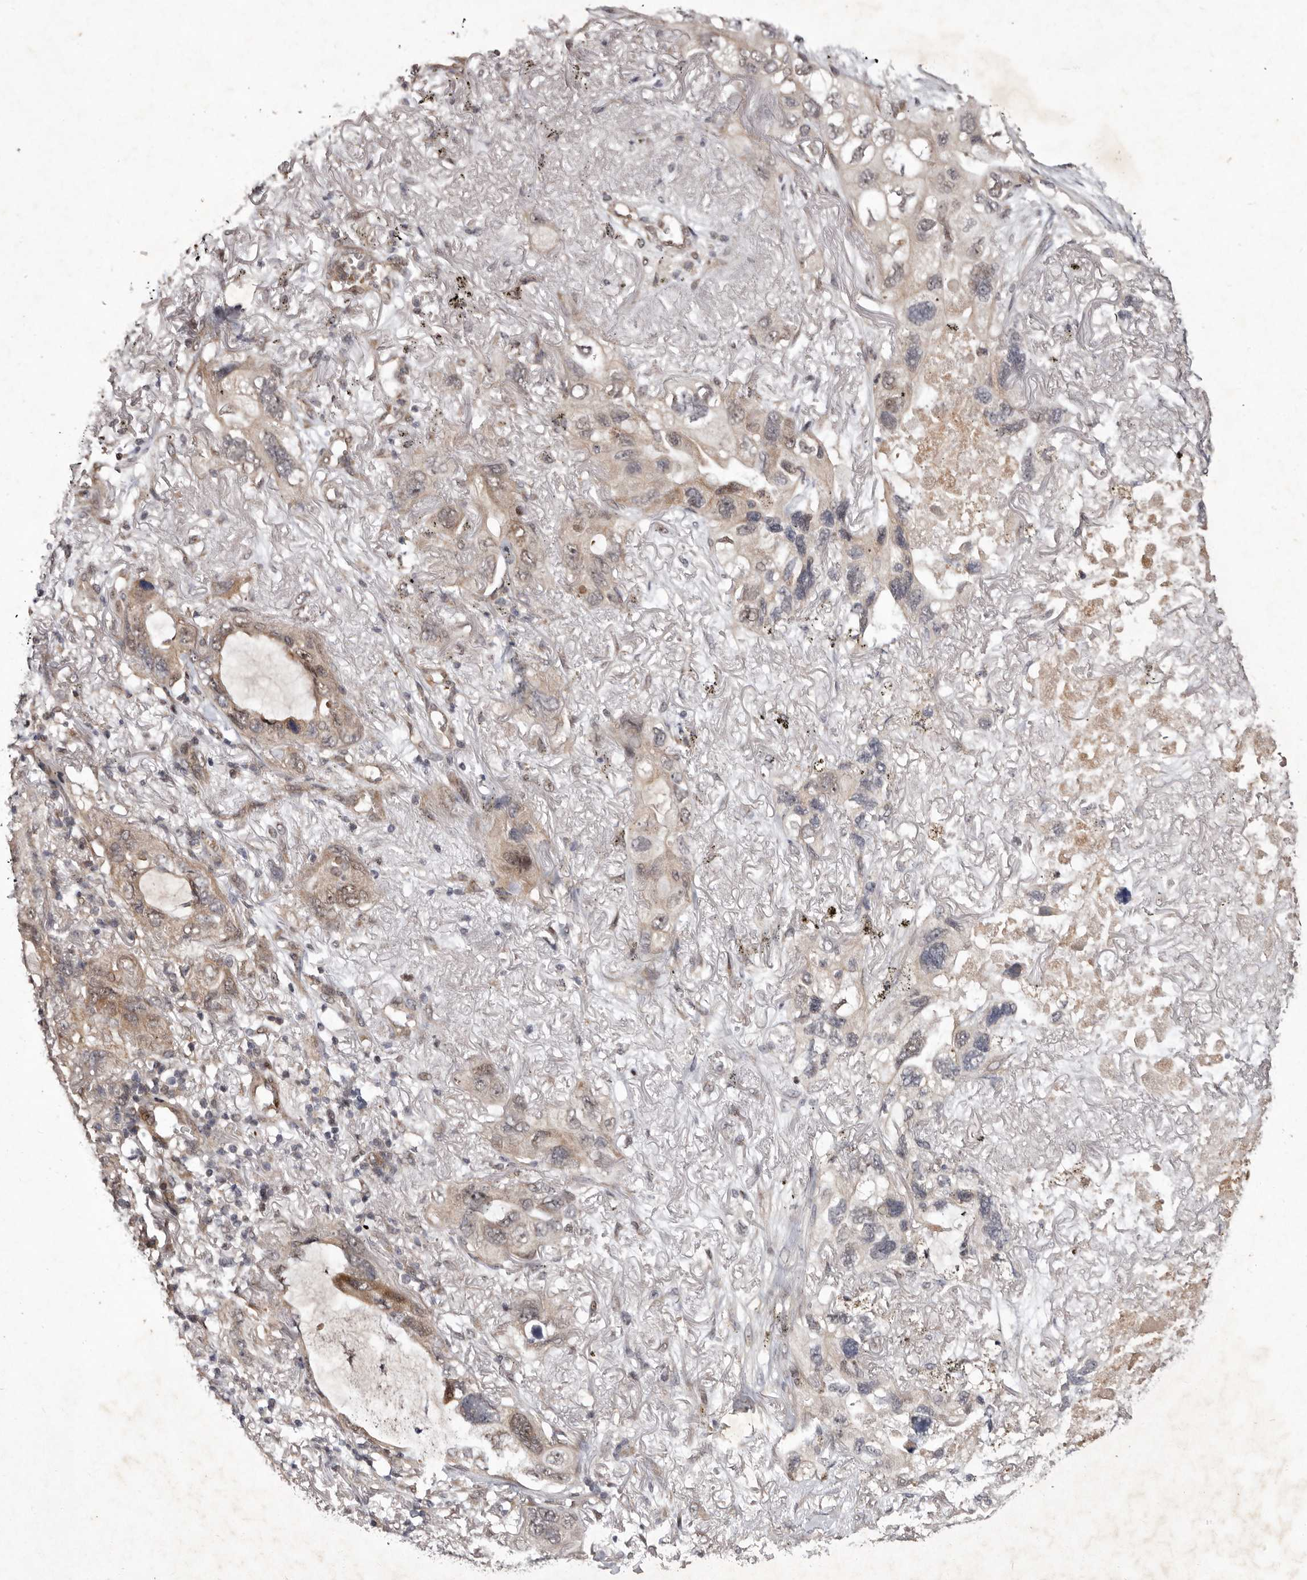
{"staining": {"intensity": "moderate", "quantity": "25%-75%", "location": "cytoplasmic/membranous"}, "tissue": "lung cancer", "cell_type": "Tumor cells", "image_type": "cancer", "snomed": [{"axis": "morphology", "description": "Squamous cell carcinoma, NOS"}, {"axis": "topography", "description": "Lung"}], "caption": "There is medium levels of moderate cytoplasmic/membranous staining in tumor cells of squamous cell carcinoma (lung), as demonstrated by immunohistochemical staining (brown color).", "gene": "ABL1", "patient": {"sex": "female", "age": 73}}